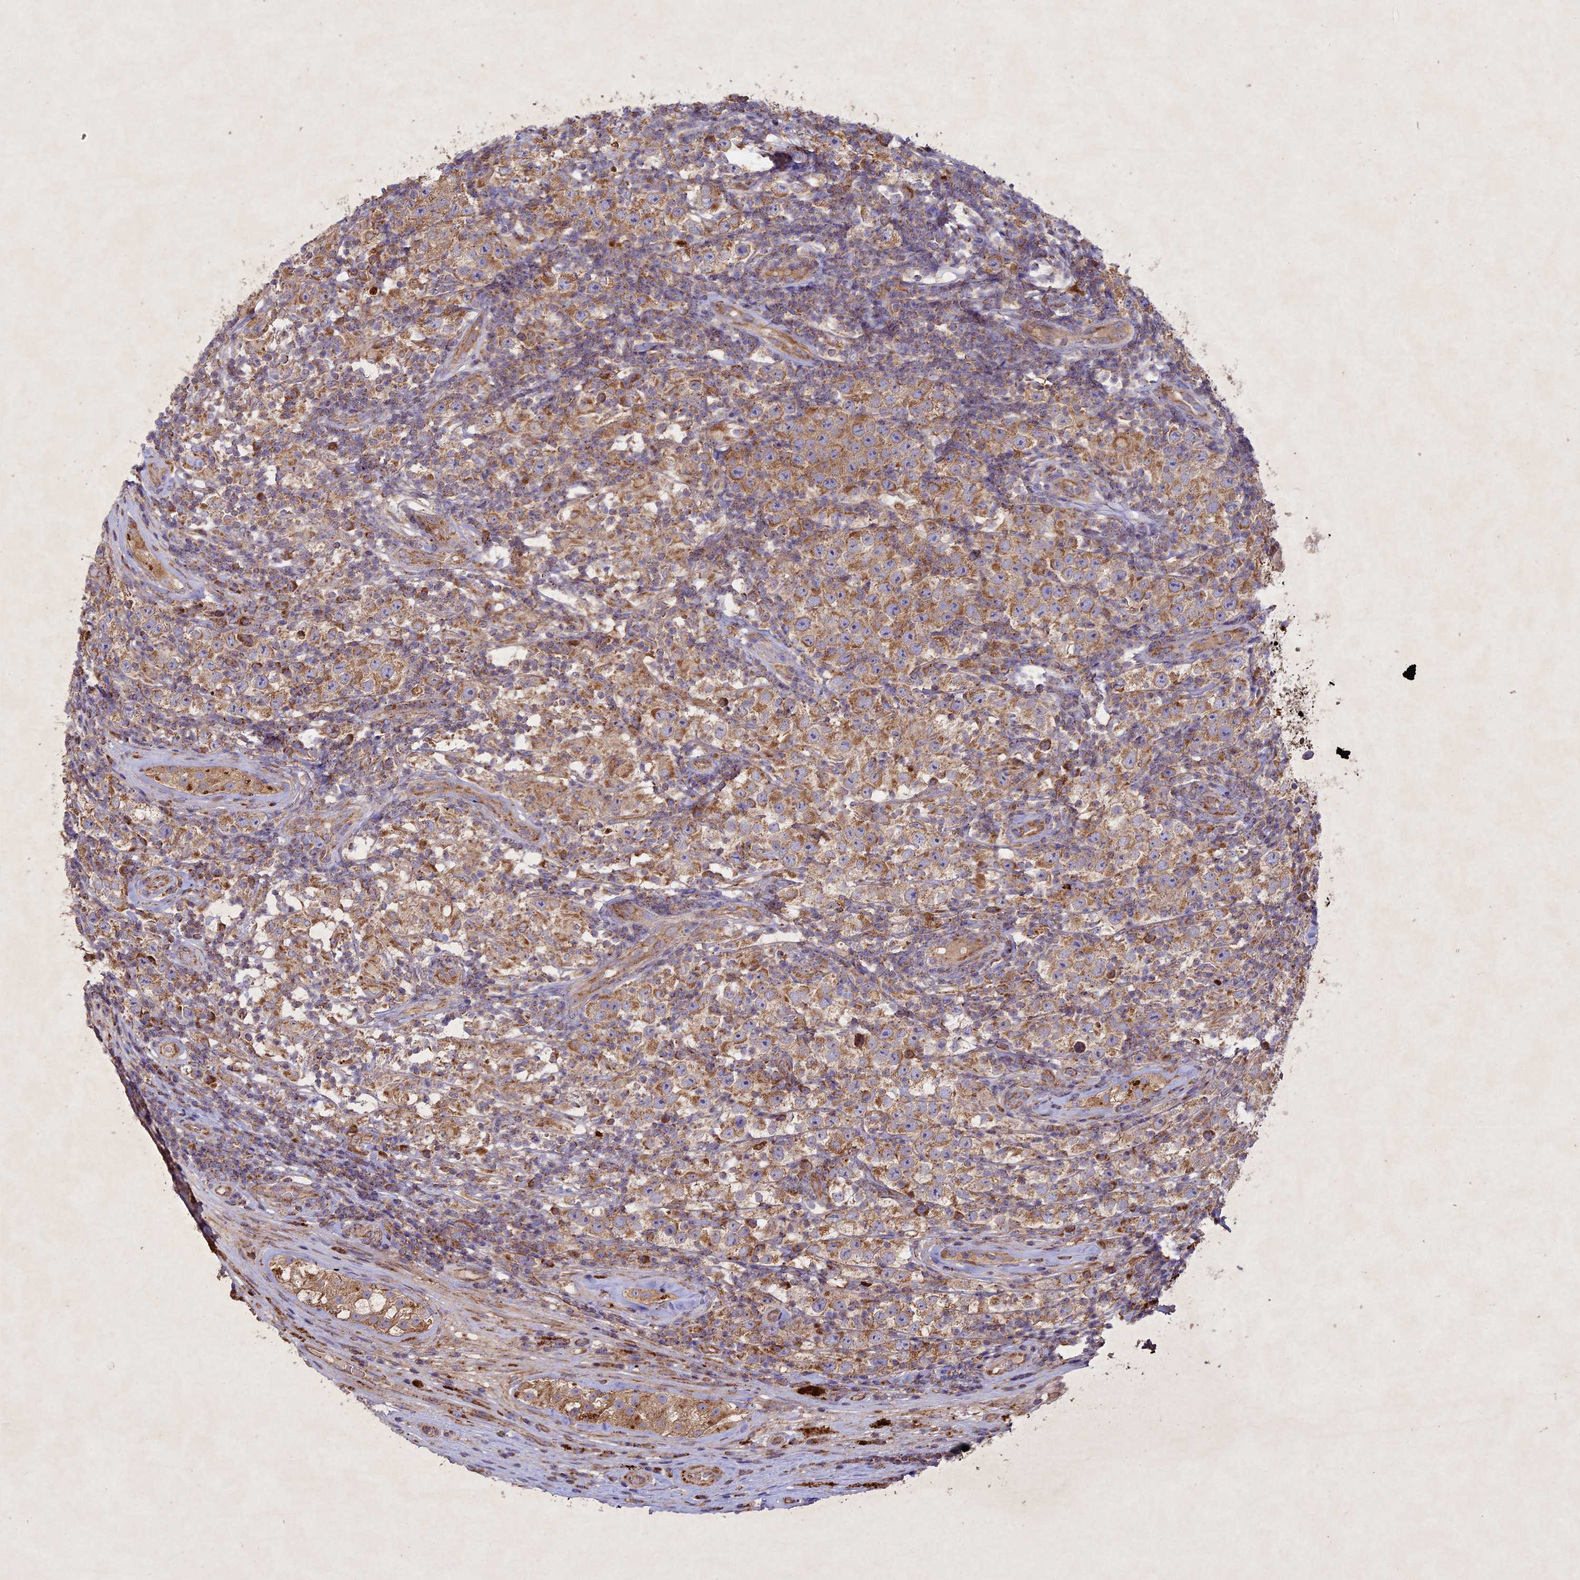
{"staining": {"intensity": "moderate", "quantity": ">75%", "location": "cytoplasmic/membranous"}, "tissue": "testis cancer", "cell_type": "Tumor cells", "image_type": "cancer", "snomed": [{"axis": "morphology", "description": "Normal tissue, NOS"}, {"axis": "morphology", "description": "Urothelial carcinoma, High grade"}, {"axis": "morphology", "description": "Seminoma, NOS"}, {"axis": "morphology", "description": "Carcinoma, Embryonal, NOS"}, {"axis": "topography", "description": "Urinary bladder"}, {"axis": "topography", "description": "Testis"}], "caption": "Testis cancer stained with a brown dye displays moderate cytoplasmic/membranous positive expression in about >75% of tumor cells.", "gene": "CIAO2B", "patient": {"sex": "male", "age": 41}}